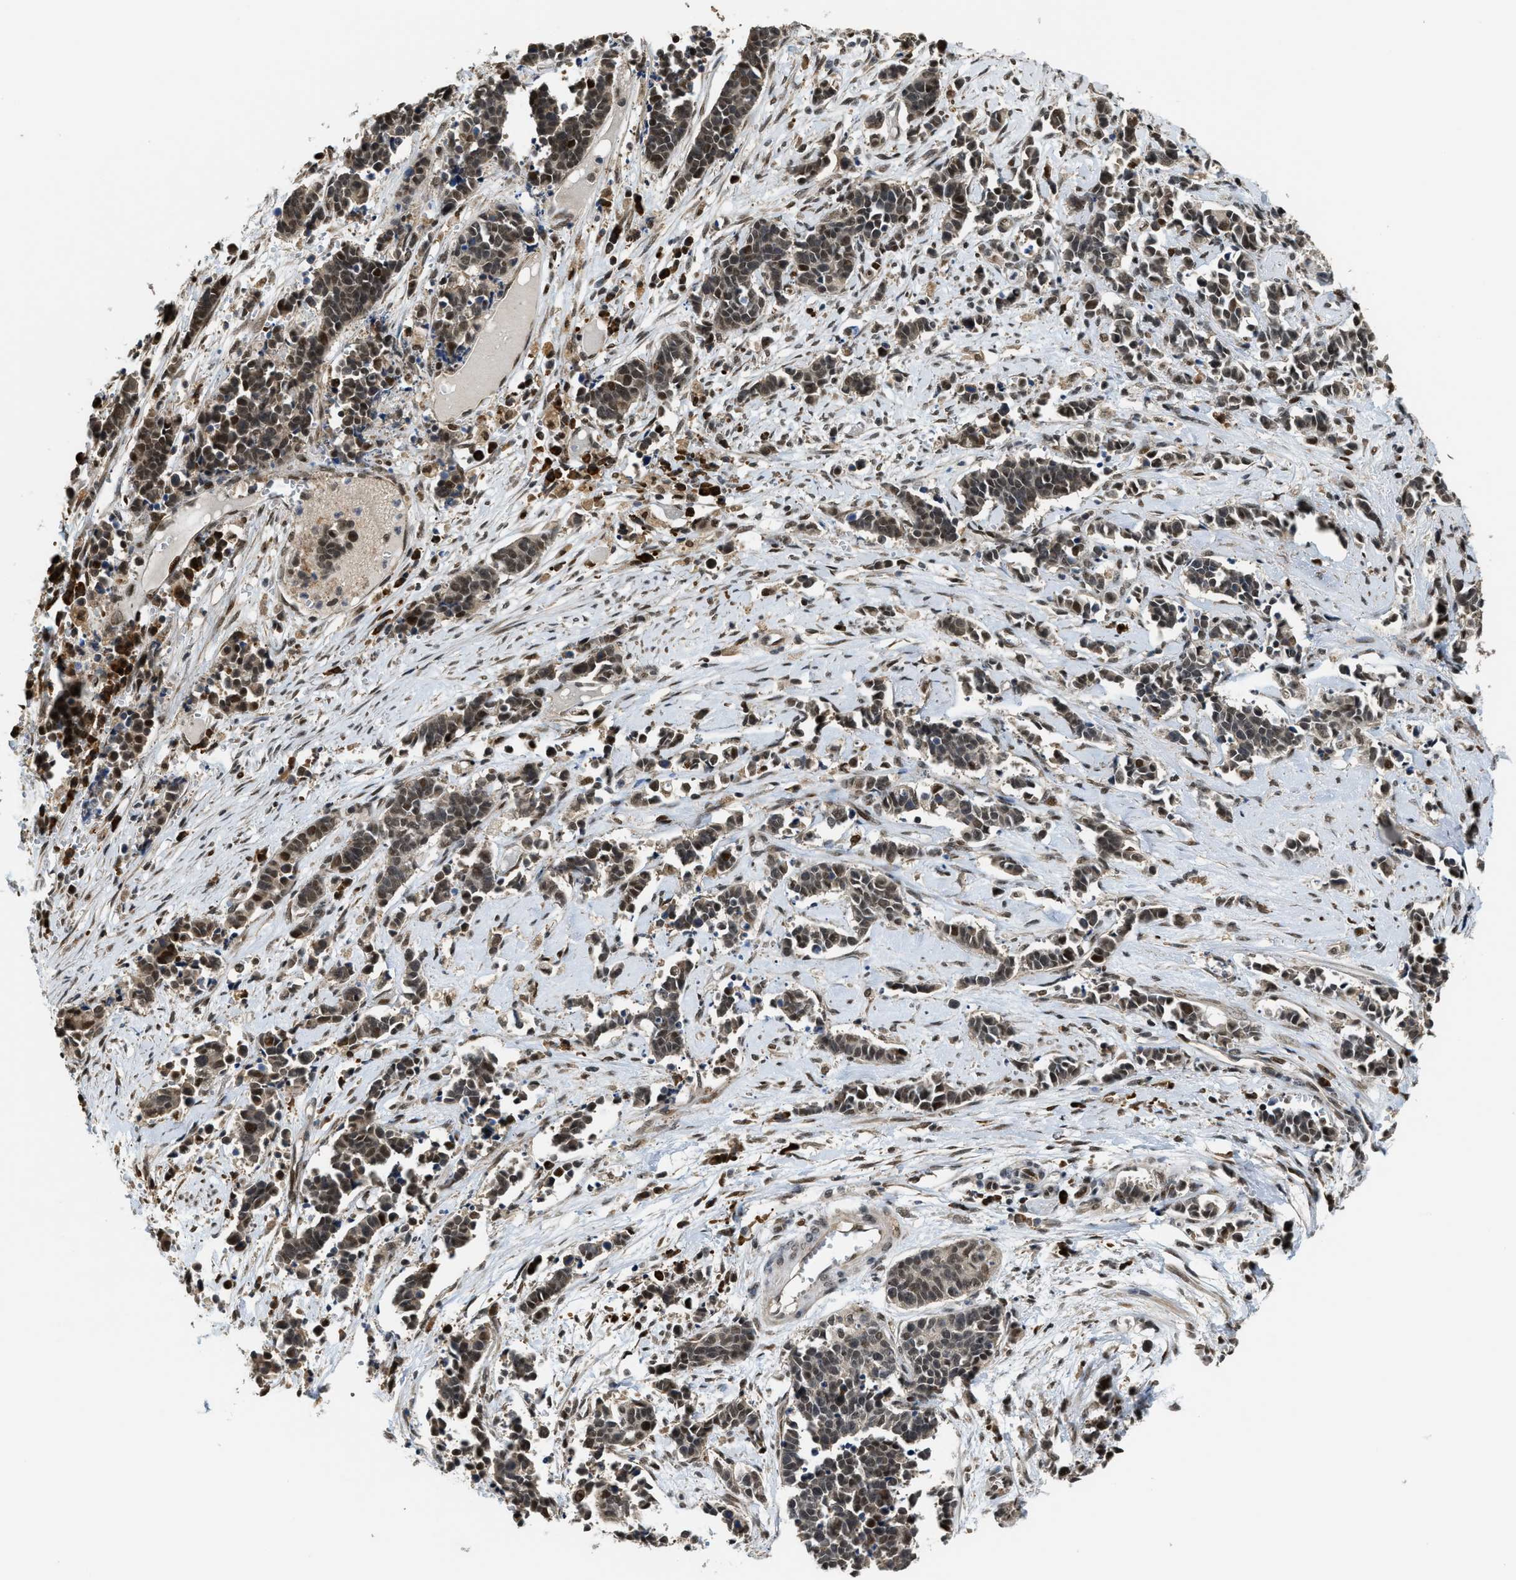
{"staining": {"intensity": "weak", "quantity": ">75%", "location": "nuclear"}, "tissue": "cervical cancer", "cell_type": "Tumor cells", "image_type": "cancer", "snomed": [{"axis": "morphology", "description": "Squamous cell carcinoma, NOS"}, {"axis": "topography", "description": "Cervix"}], "caption": "A brown stain shows weak nuclear staining of a protein in cervical cancer (squamous cell carcinoma) tumor cells.", "gene": "SERTAD2", "patient": {"sex": "female", "age": 35}}